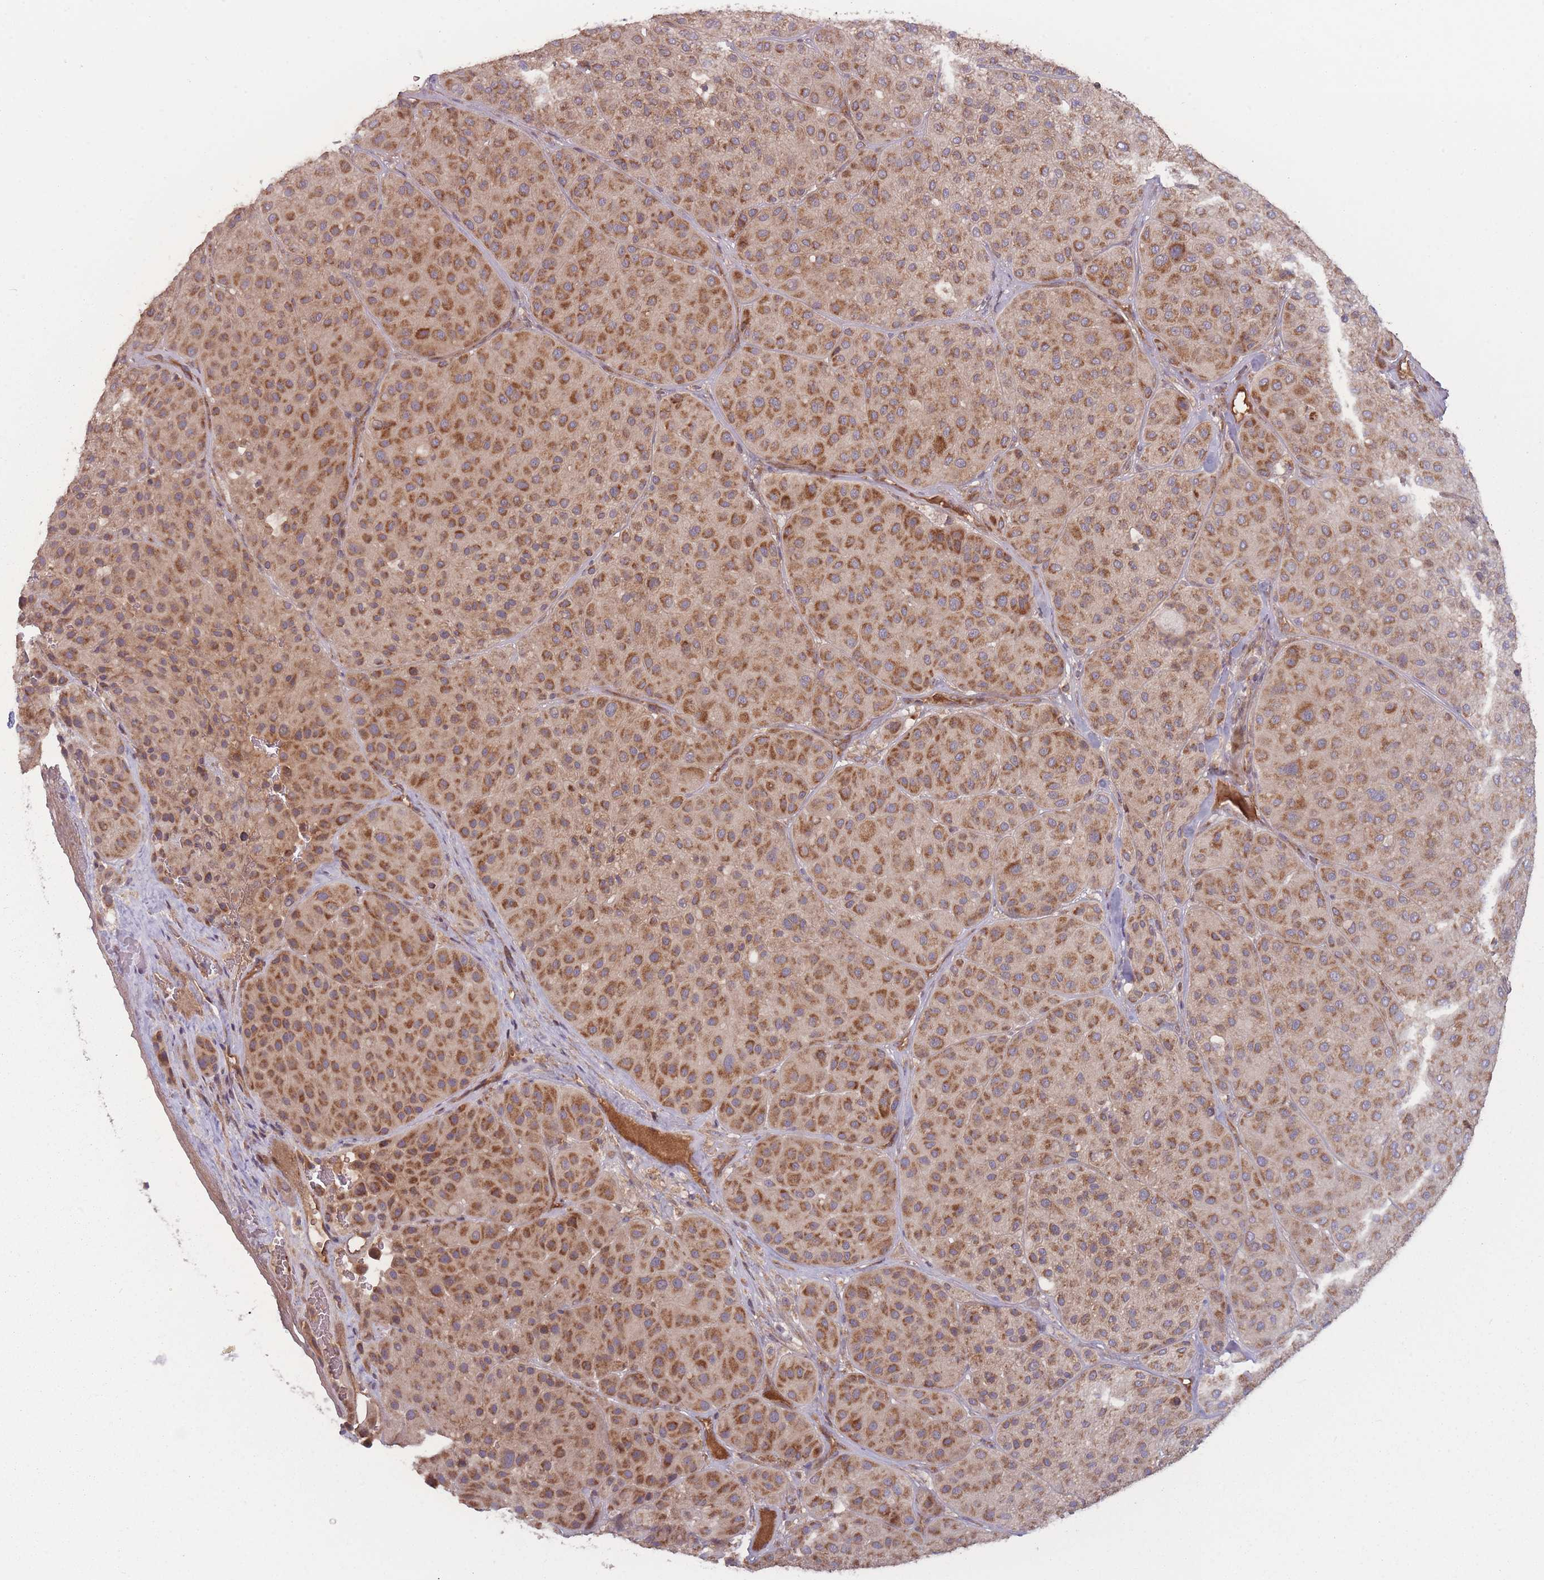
{"staining": {"intensity": "moderate", "quantity": ">75%", "location": "cytoplasmic/membranous"}, "tissue": "melanoma", "cell_type": "Tumor cells", "image_type": "cancer", "snomed": [{"axis": "morphology", "description": "Malignant melanoma, Metastatic site"}, {"axis": "topography", "description": "Smooth muscle"}], "caption": "Human melanoma stained with a protein marker shows moderate staining in tumor cells.", "gene": "ATP5MG", "patient": {"sex": "male", "age": 41}}